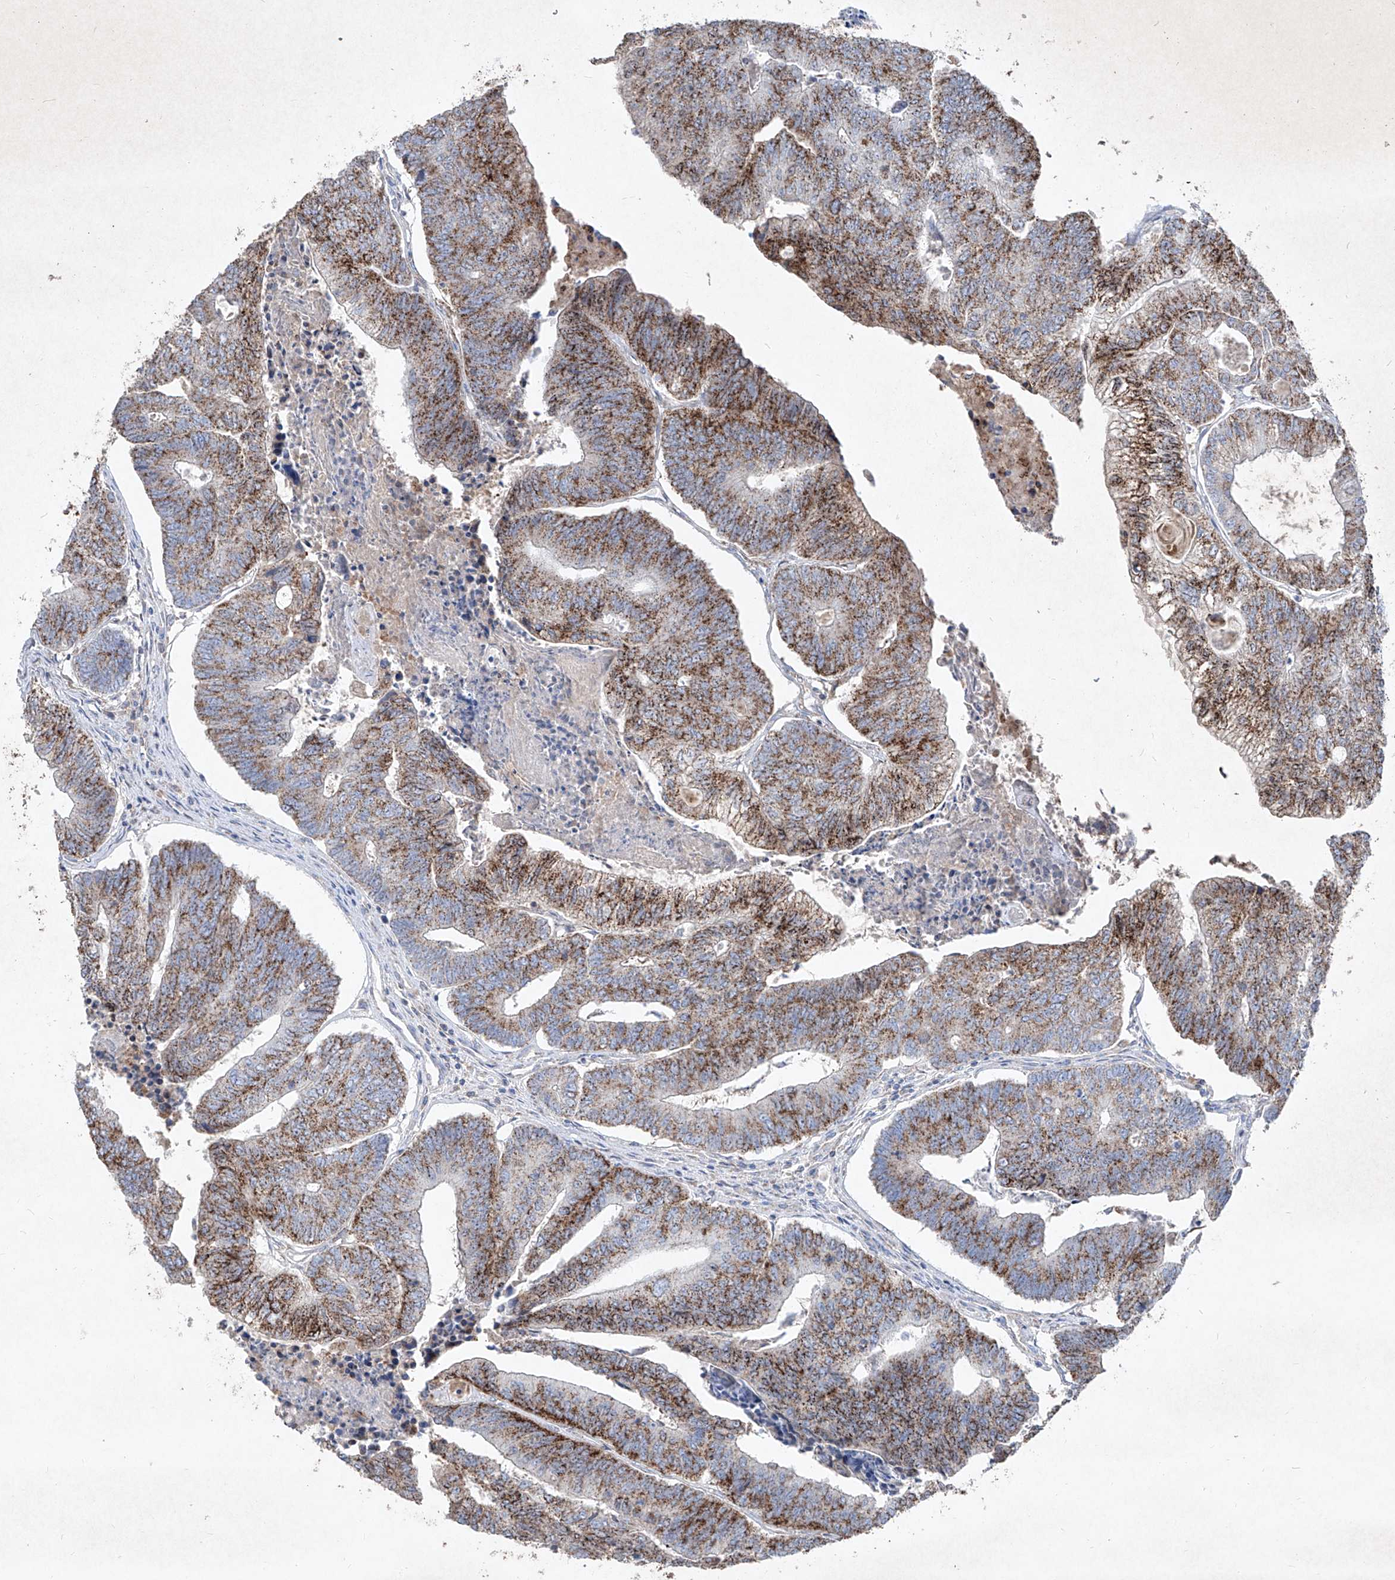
{"staining": {"intensity": "moderate", "quantity": ">75%", "location": "cytoplasmic/membranous"}, "tissue": "colorectal cancer", "cell_type": "Tumor cells", "image_type": "cancer", "snomed": [{"axis": "morphology", "description": "Adenocarcinoma, NOS"}, {"axis": "topography", "description": "Colon"}], "caption": "The image shows a brown stain indicating the presence of a protein in the cytoplasmic/membranous of tumor cells in colorectal cancer.", "gene": "ABCD3", "patient": {"sex": "female", "age": 67}}